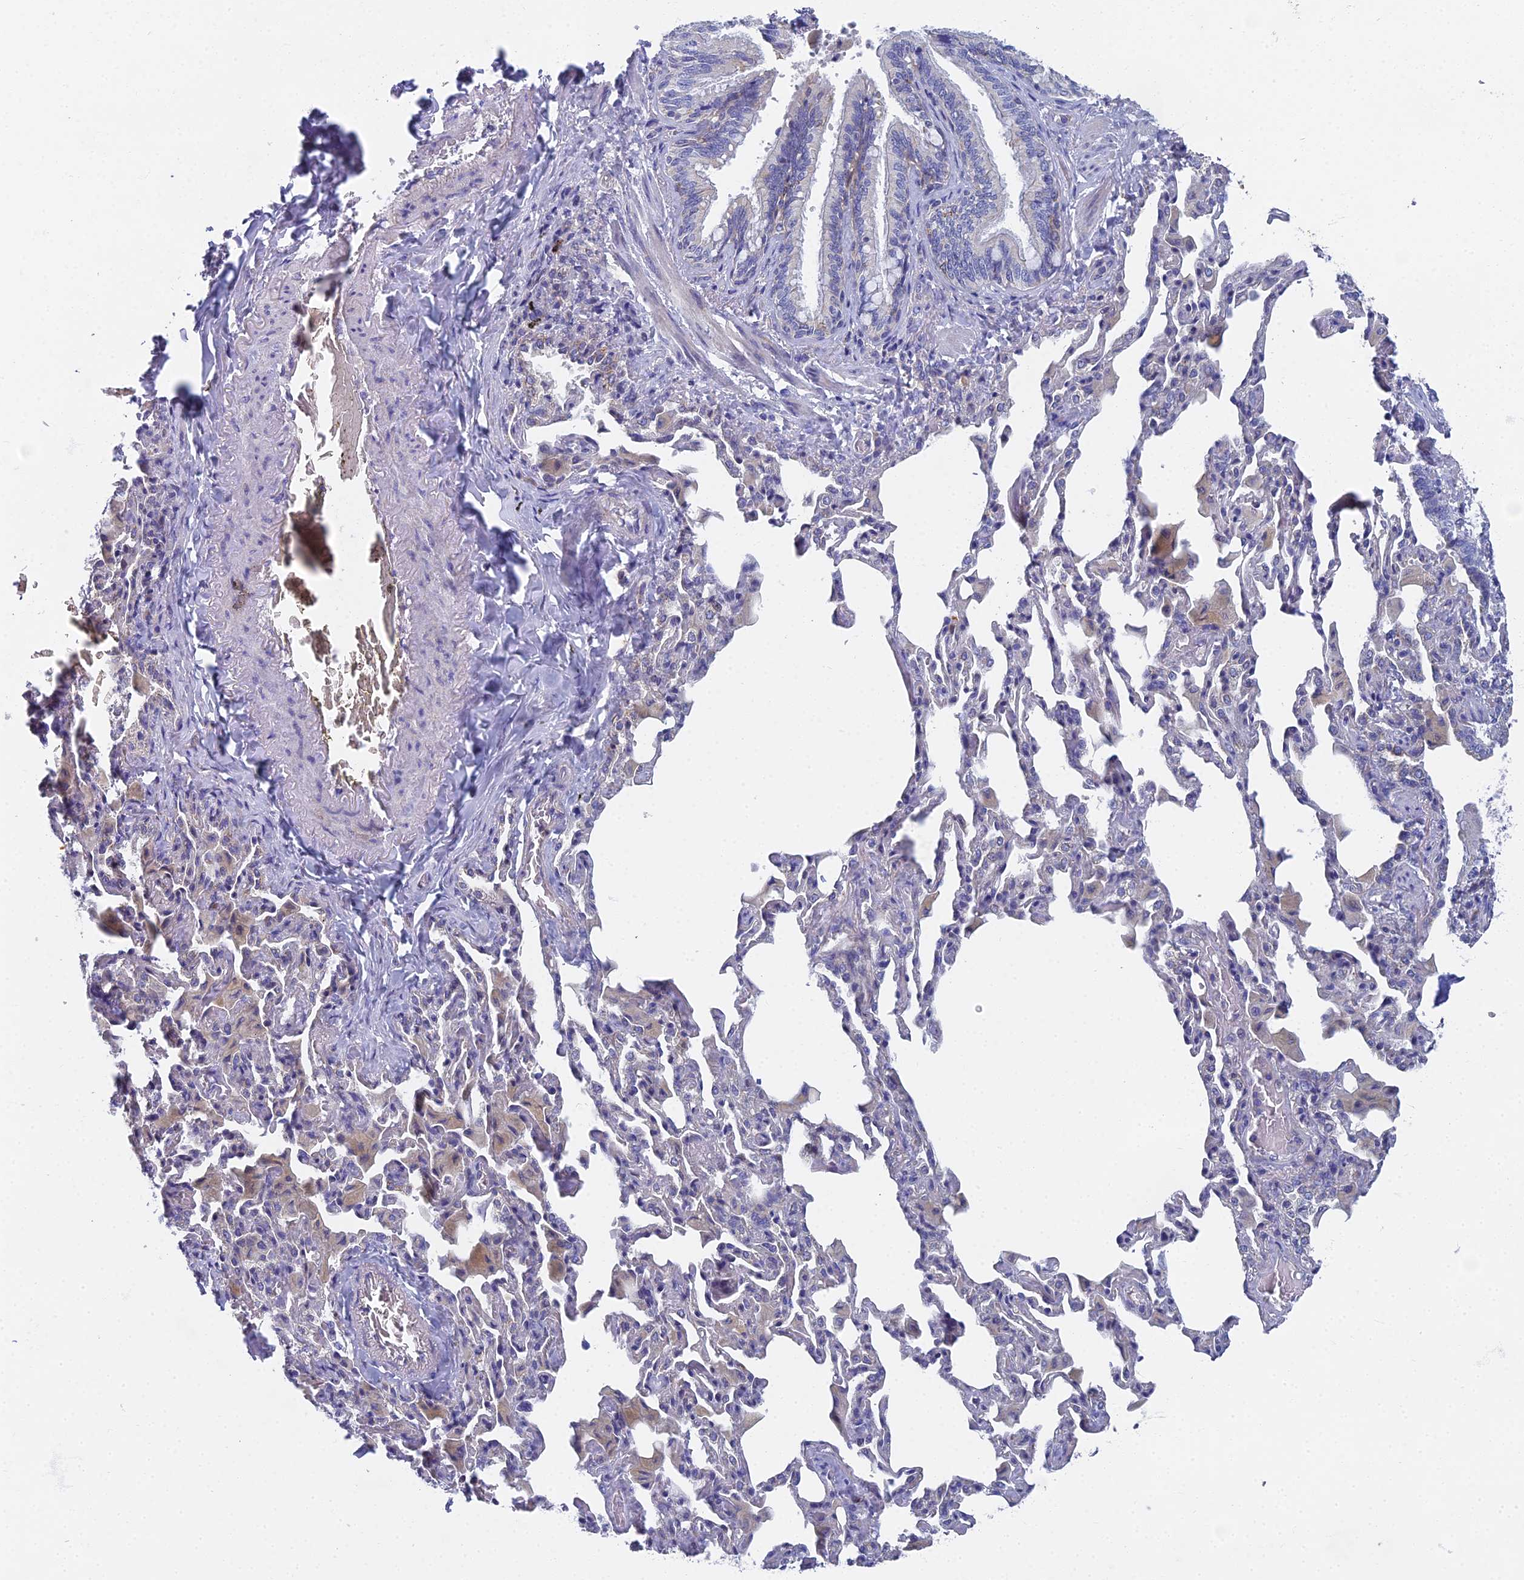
{"staining": {"intensity": "weak", "quantity": "<25%", "location": "cytoplasmic/membranous"}, "tissue": "bronchus", "cell_type": "Respiratory epithelial cells", "image_type": "normal", "snomed": [{"axis": "morphology", "description": "Normal tissue, NOS"}, {"axis": "morphology", "description": "Inflammation, NOS"}, {"axis": "topography", "description": "Lung"}], "caption": "DAB (3,3'-diaminobenzidine) immunohistochemical staining of unremarkable human bronchus reveals no significant expression in respiratory epithelial cells.", "gene": "SPIN4", "patient": {"sex": "female", "age": 46}}